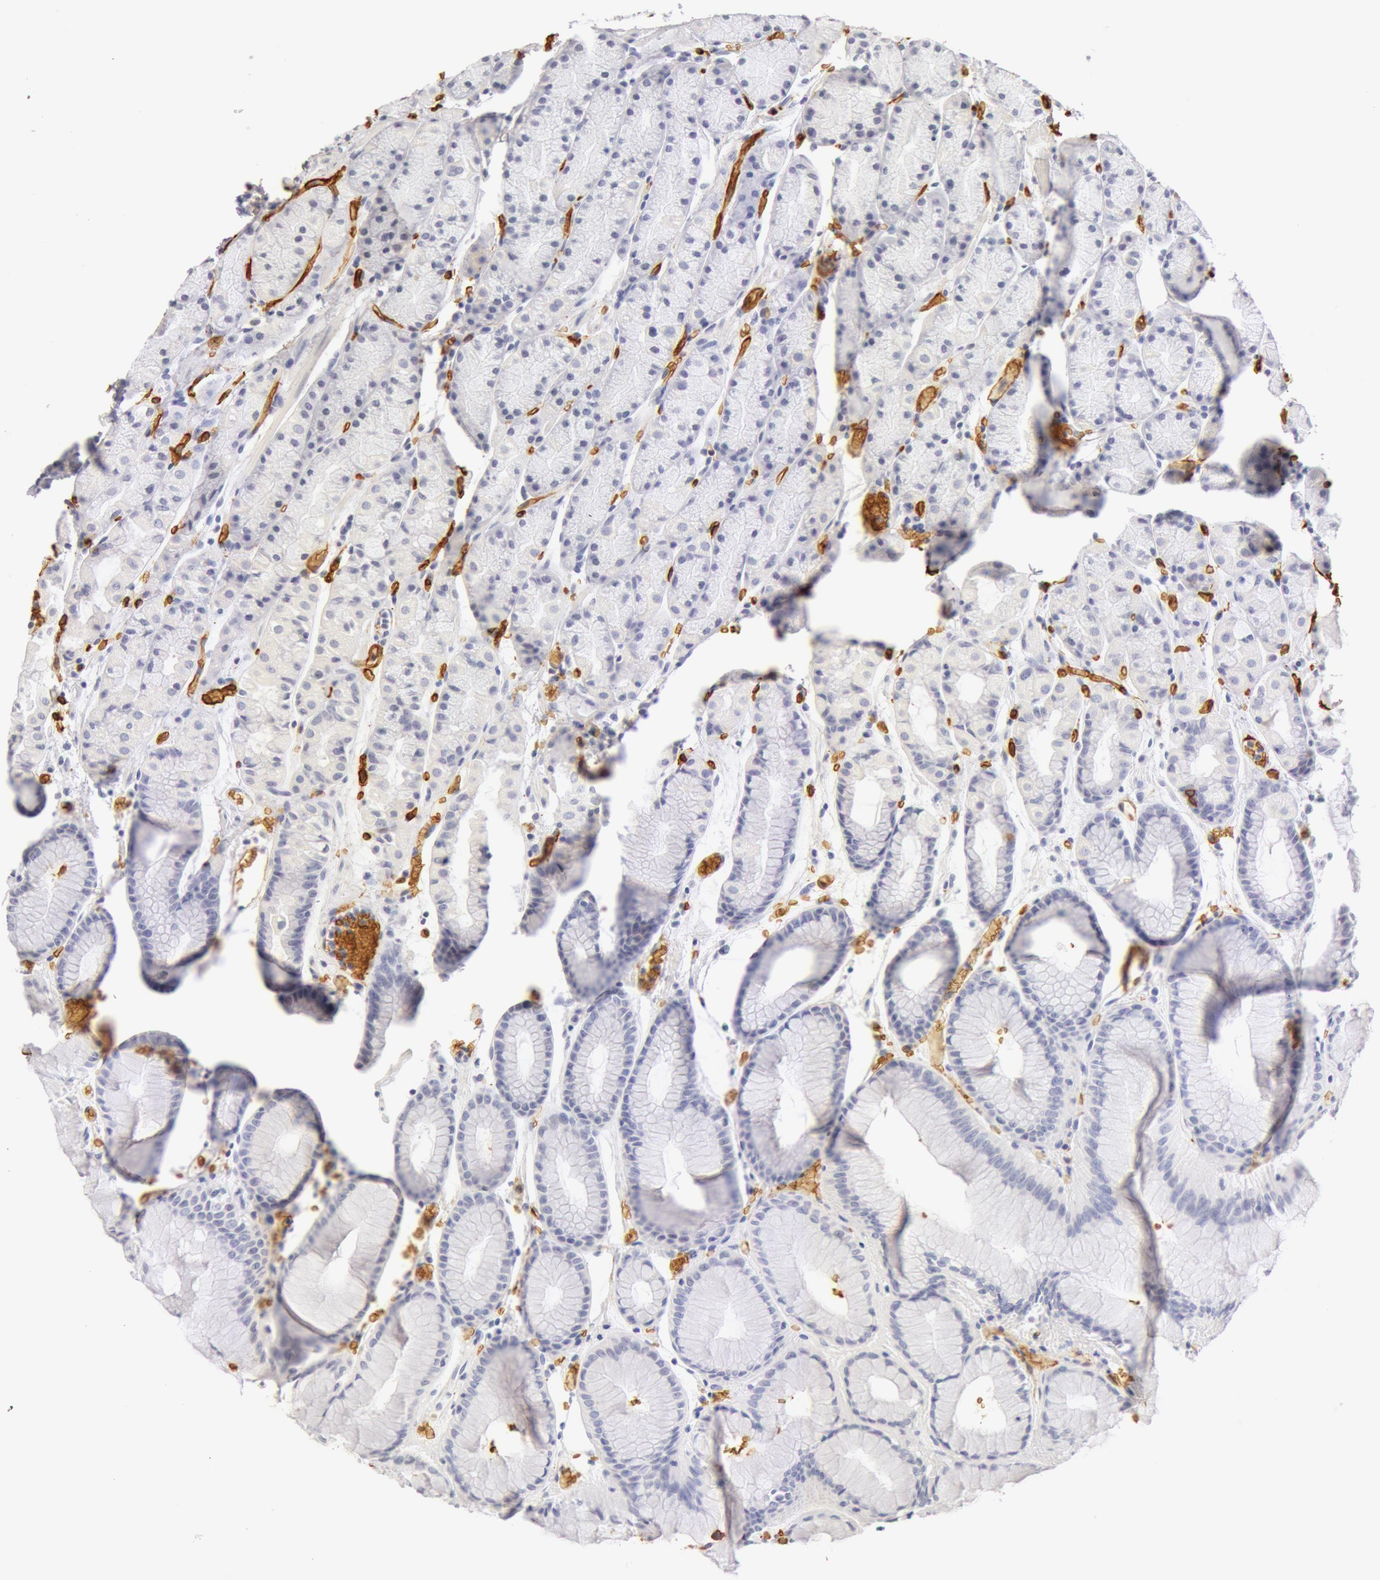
{"staining": {"intensity": "negative", "quantity": "none", "location": "none"}, "tissue": "stomach", "cell_type": "Glandular cells", "image_type": "normal", "snomed": [{"axis": "morphology", "description": "Normal tissue, NOS"}, {"axis": "topography", "description": "Stomach, upper"}], "caption": "Histopathology image shows no protein staining in glandular cells of unremarkable stomach.", "gene": "AQP1", "patient": {"sex": "male", "age": 72}}